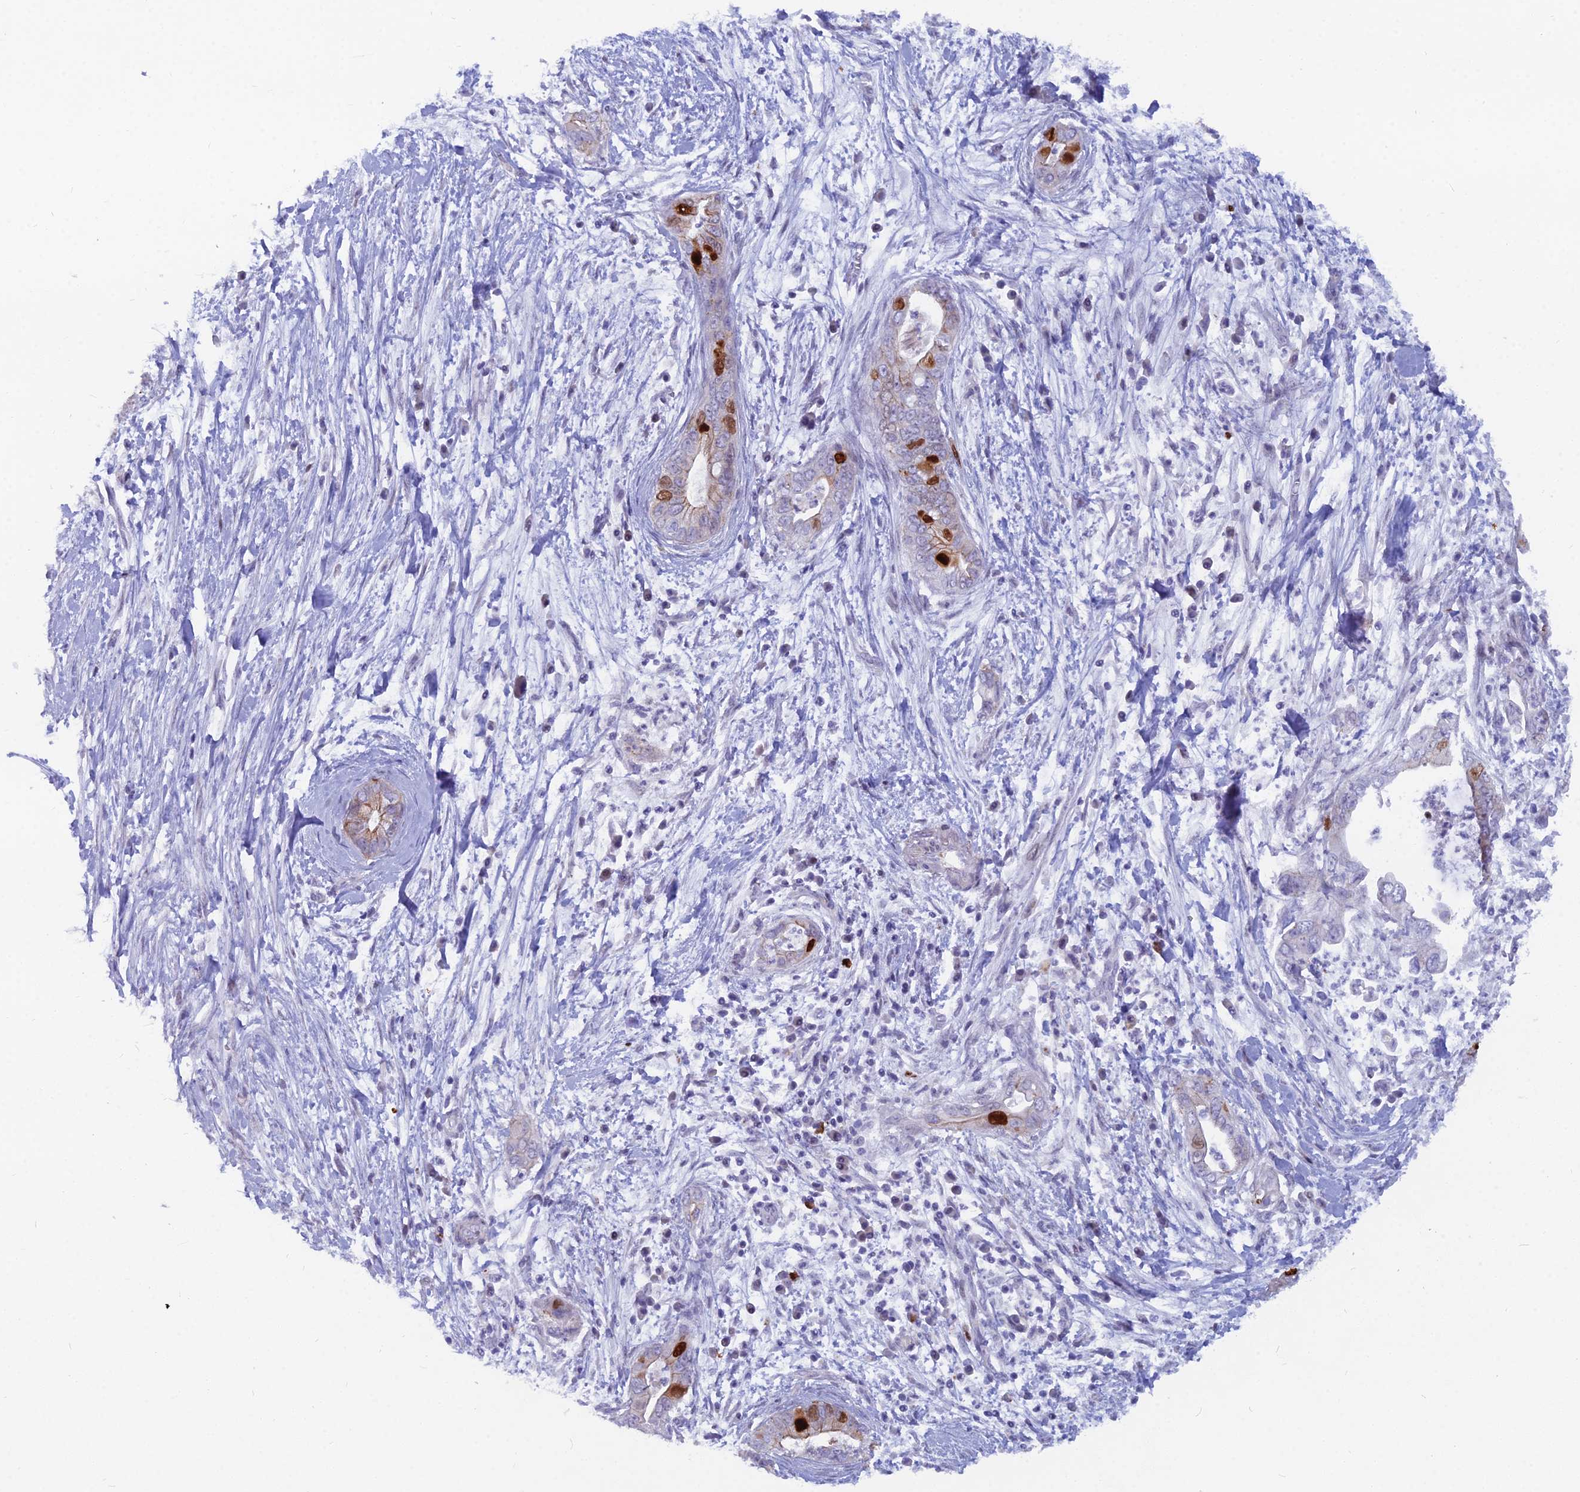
{"staining": {"intensity": "strong", "quantity": "<25%", "location": "nuclear"}, "tissue": "pancreatic cancer", "cell_type": "Tumor cells", "image_type": "cancer", "snomed": [{"axis": "morphology", "description": "Adenocarcinoma, NOS"}, {"axis": "topography", "description": "Pancreas"}], "caption": "Adenocarcinoma (pancreatic) tissue shows strong nuclear expression in approximately <25% of tumor cells, visualized by immunohistochemistry. (IHC, brightfield microscopy, high magnification).", "gene": "NUSAP1", "patient": {"sex": "male", "age": 75}}